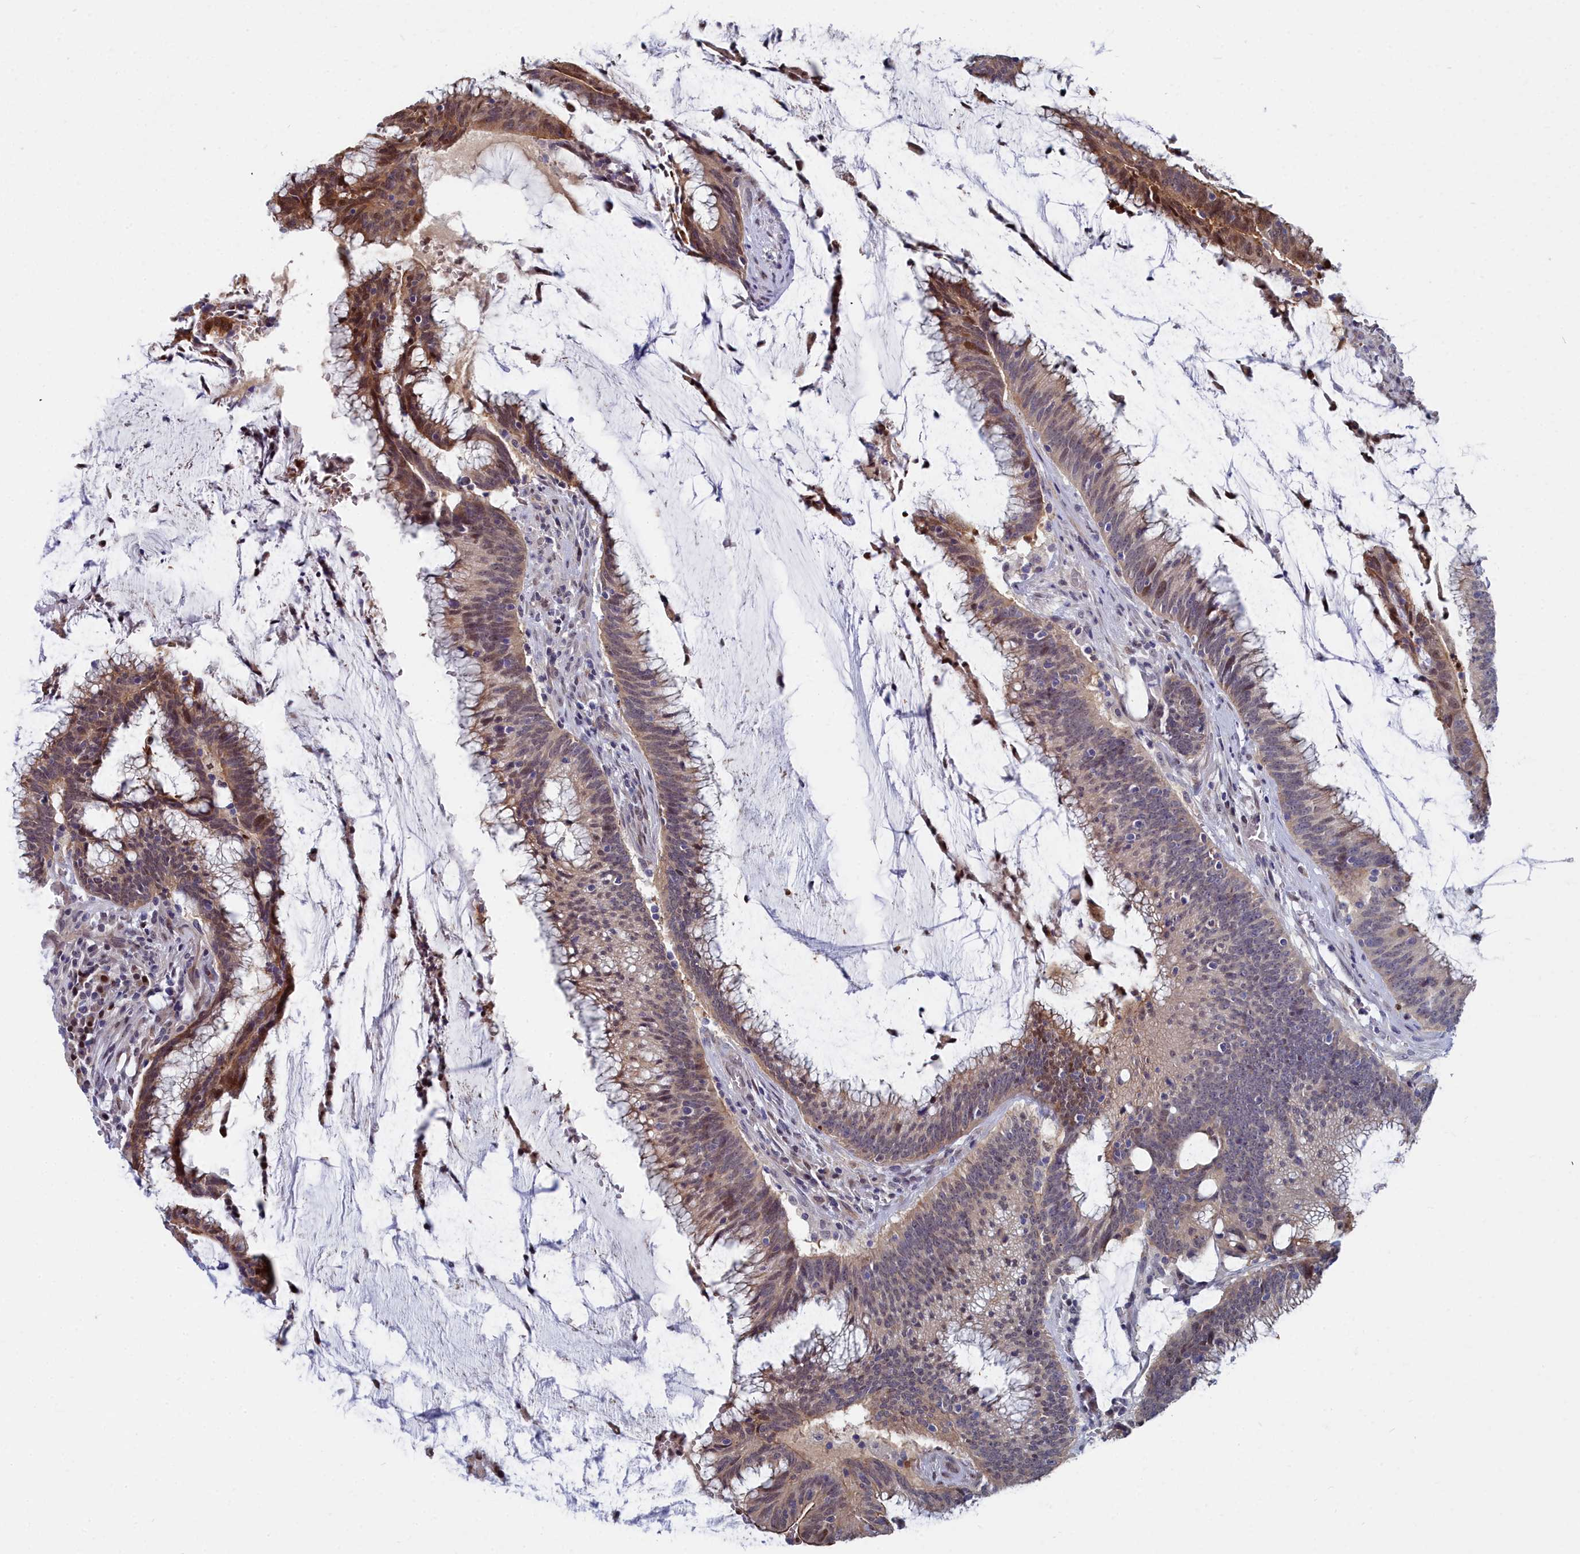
{"staining": {"intensity": "moderate", "quantity": "<25%", "location": "nuclear"}, "tissue": "colorectal cancer", "cell_type": "Tumor cells", "image_type": "cancer", "snomed": [{"axis": "morphology", "description": "Adenocarcinoma, NOS"}, {"axis": "topography", "description": "Rectum"}], "caption": "Immunohistochemistry of colorectal cancer reveals low levels of moderate nuclear positivity in about <25% of tumor cells. (Stains: DAB in brown, nuclei in blue, Microscopy: brightfield microscopy at high magnification).", "gene": "RPS27A", "patient": {"sex": "female", "age": 77}}